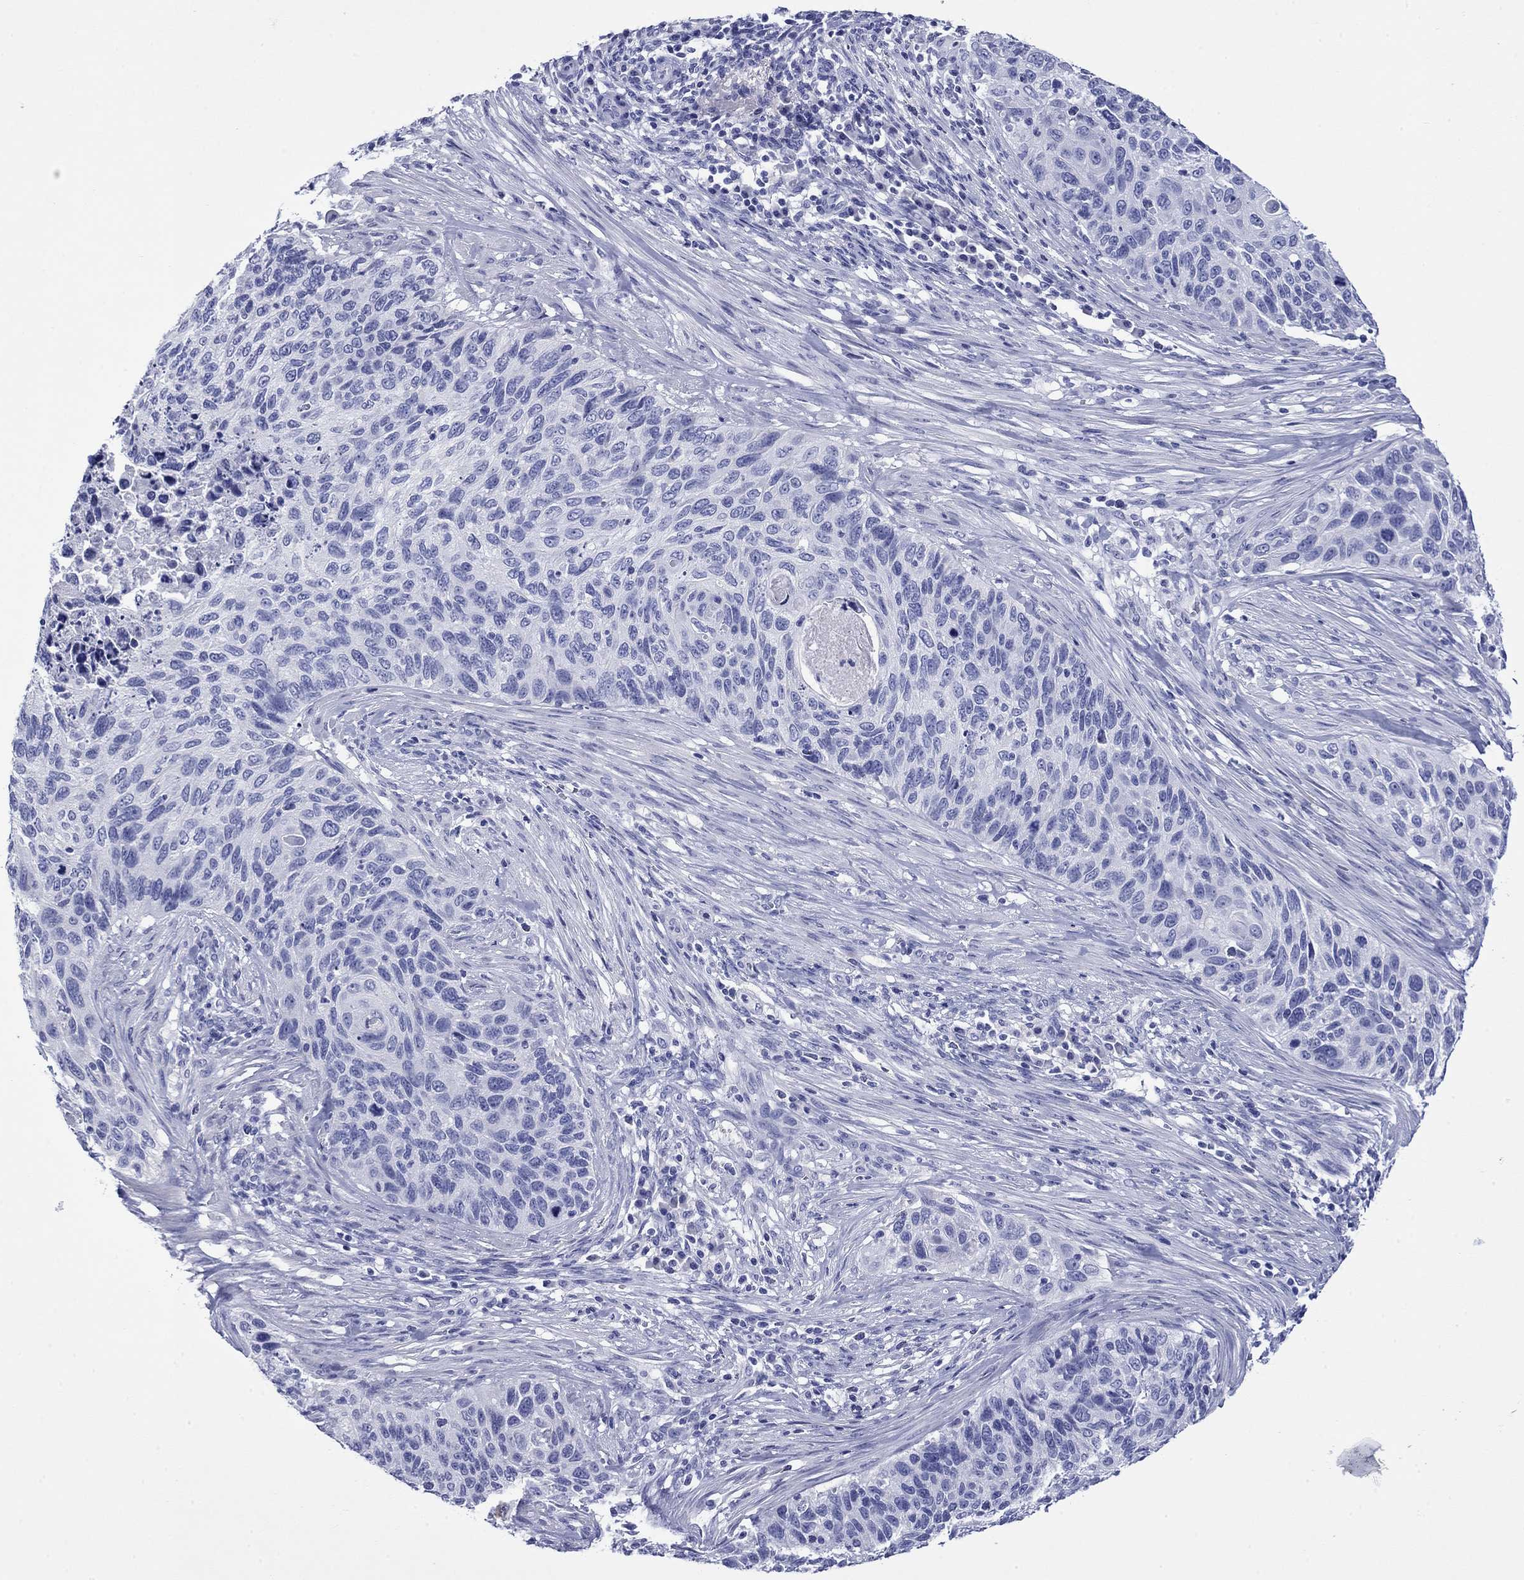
{"staining": {"intensity": "negative", "quantity": "none", "location": "none"}, "tissue": "cervical cancer", "cell_type": "Tumor cells", "image_type": "cancer", "snomed": [{"axis": "morphology", "description": "Squamous cell carcinoma, NOS"}, {"axis": "topography", "description": "Cervix"}], "caption": "The micrograph exhibits no significant expression in tumor cells of cervical cancer.", "gene": "GIP", "patient": {"sex": "female", "age": 70}}